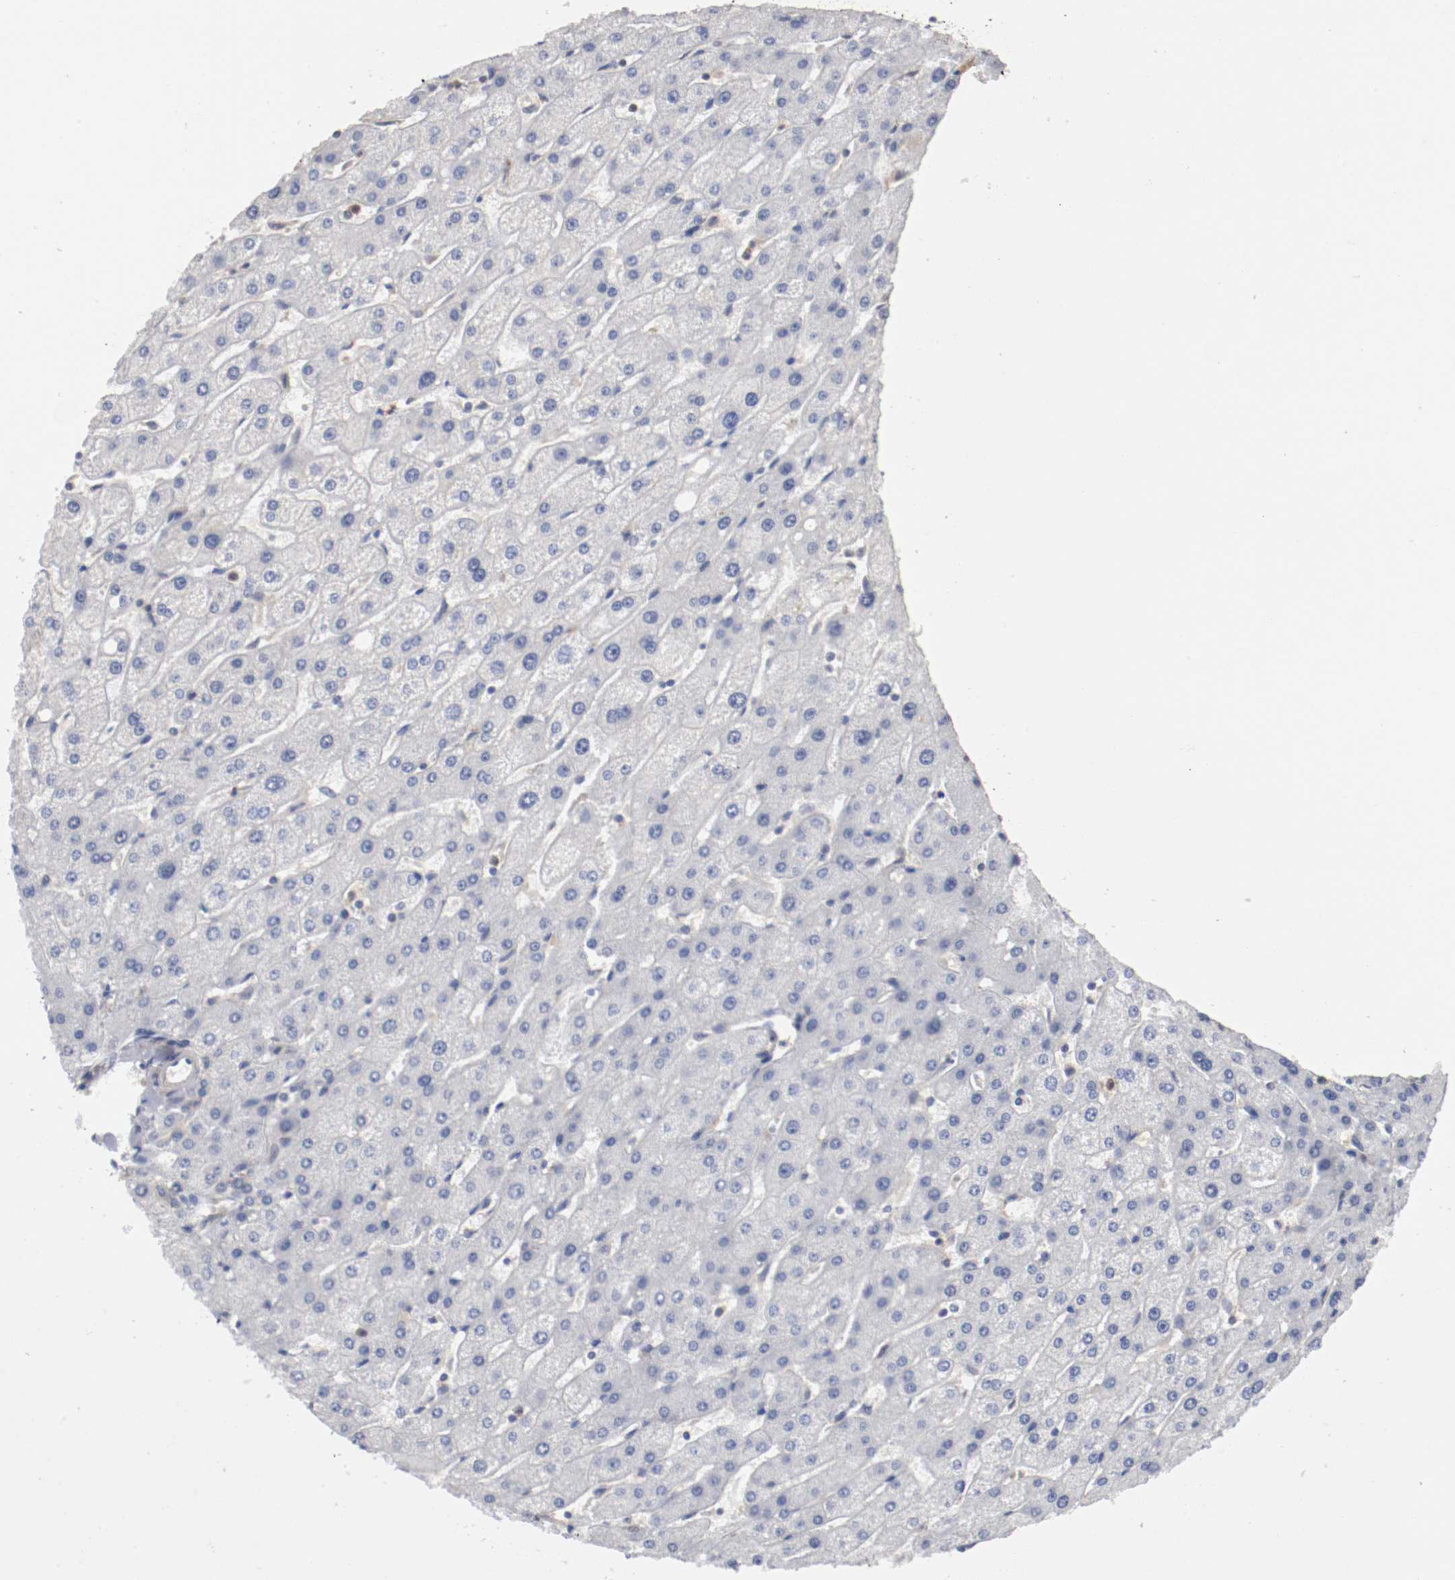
{"staining": {"intensity": "negative", "quantity": "none", "location": "none"}, "tissue": "liver", "cell_type": "Cholangiocytes", "image_type": "normal", "snomed": [{"axis": "morphology", "description": "Normal tissue, NOS"}, {"axis": "topography", "description": "Liver"}], "caption": "The photomicrograph reveals no significant positivity in cholangiocytes of liver.", "gene": "RBM23", "patient": {"sex": "male", "age": 67}}